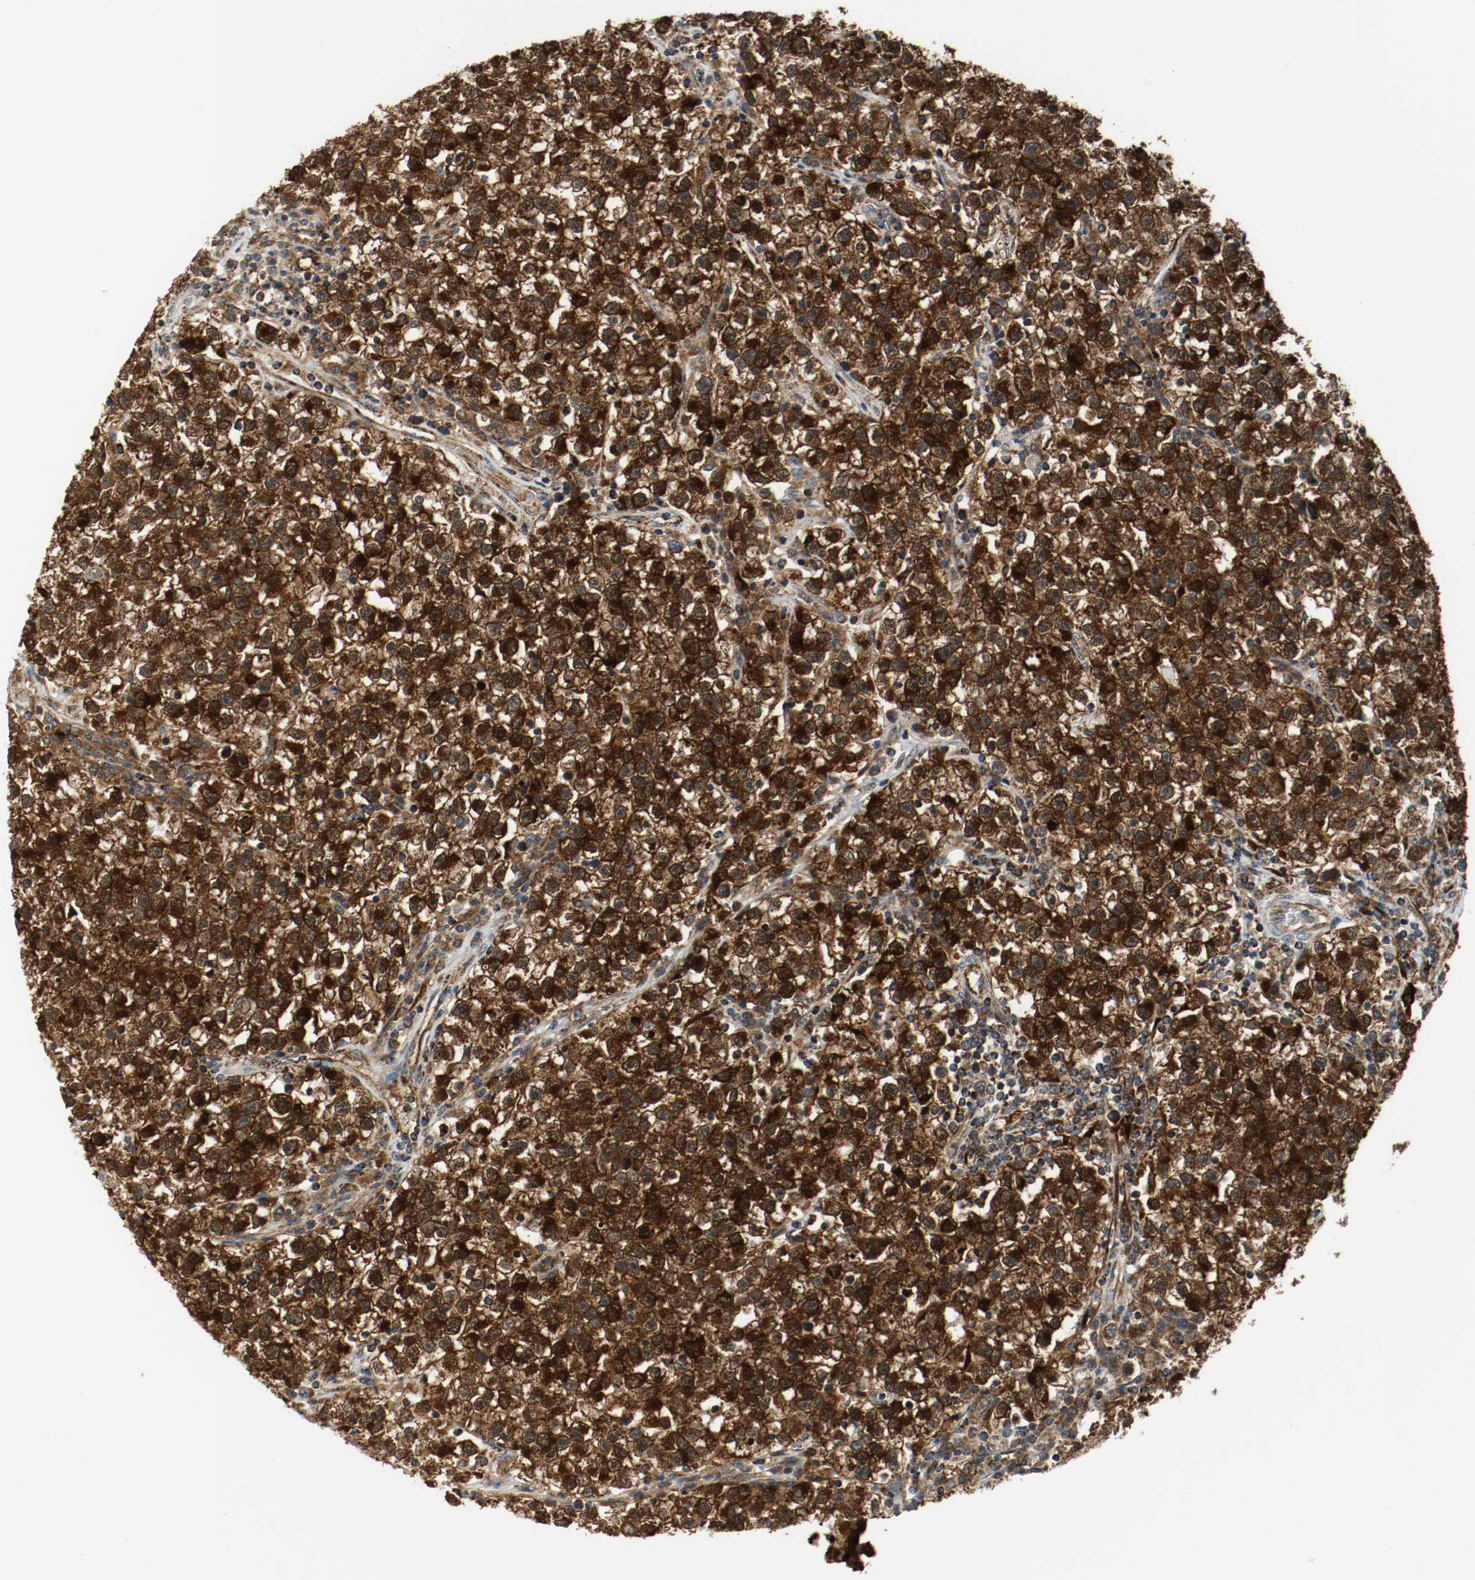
{"staining": {"intensity": "strong", "quantity": ">75%", "location": "cytoplasmic/membranous"}, "tissue": "testis cancer", "cell_type": "Tumor cells", "image_type": "cancer", "snomed": [{"axis": "morphology", "description": "Seminoma, NOS"}, {"axis": "topography", "description": "Testis"}], "caption": "Human testis cancer stained with a protein marker shows strong staining in tumor cells.", "gene": "TXNRD1", "patient": {"sex": "male", "age": 22}}